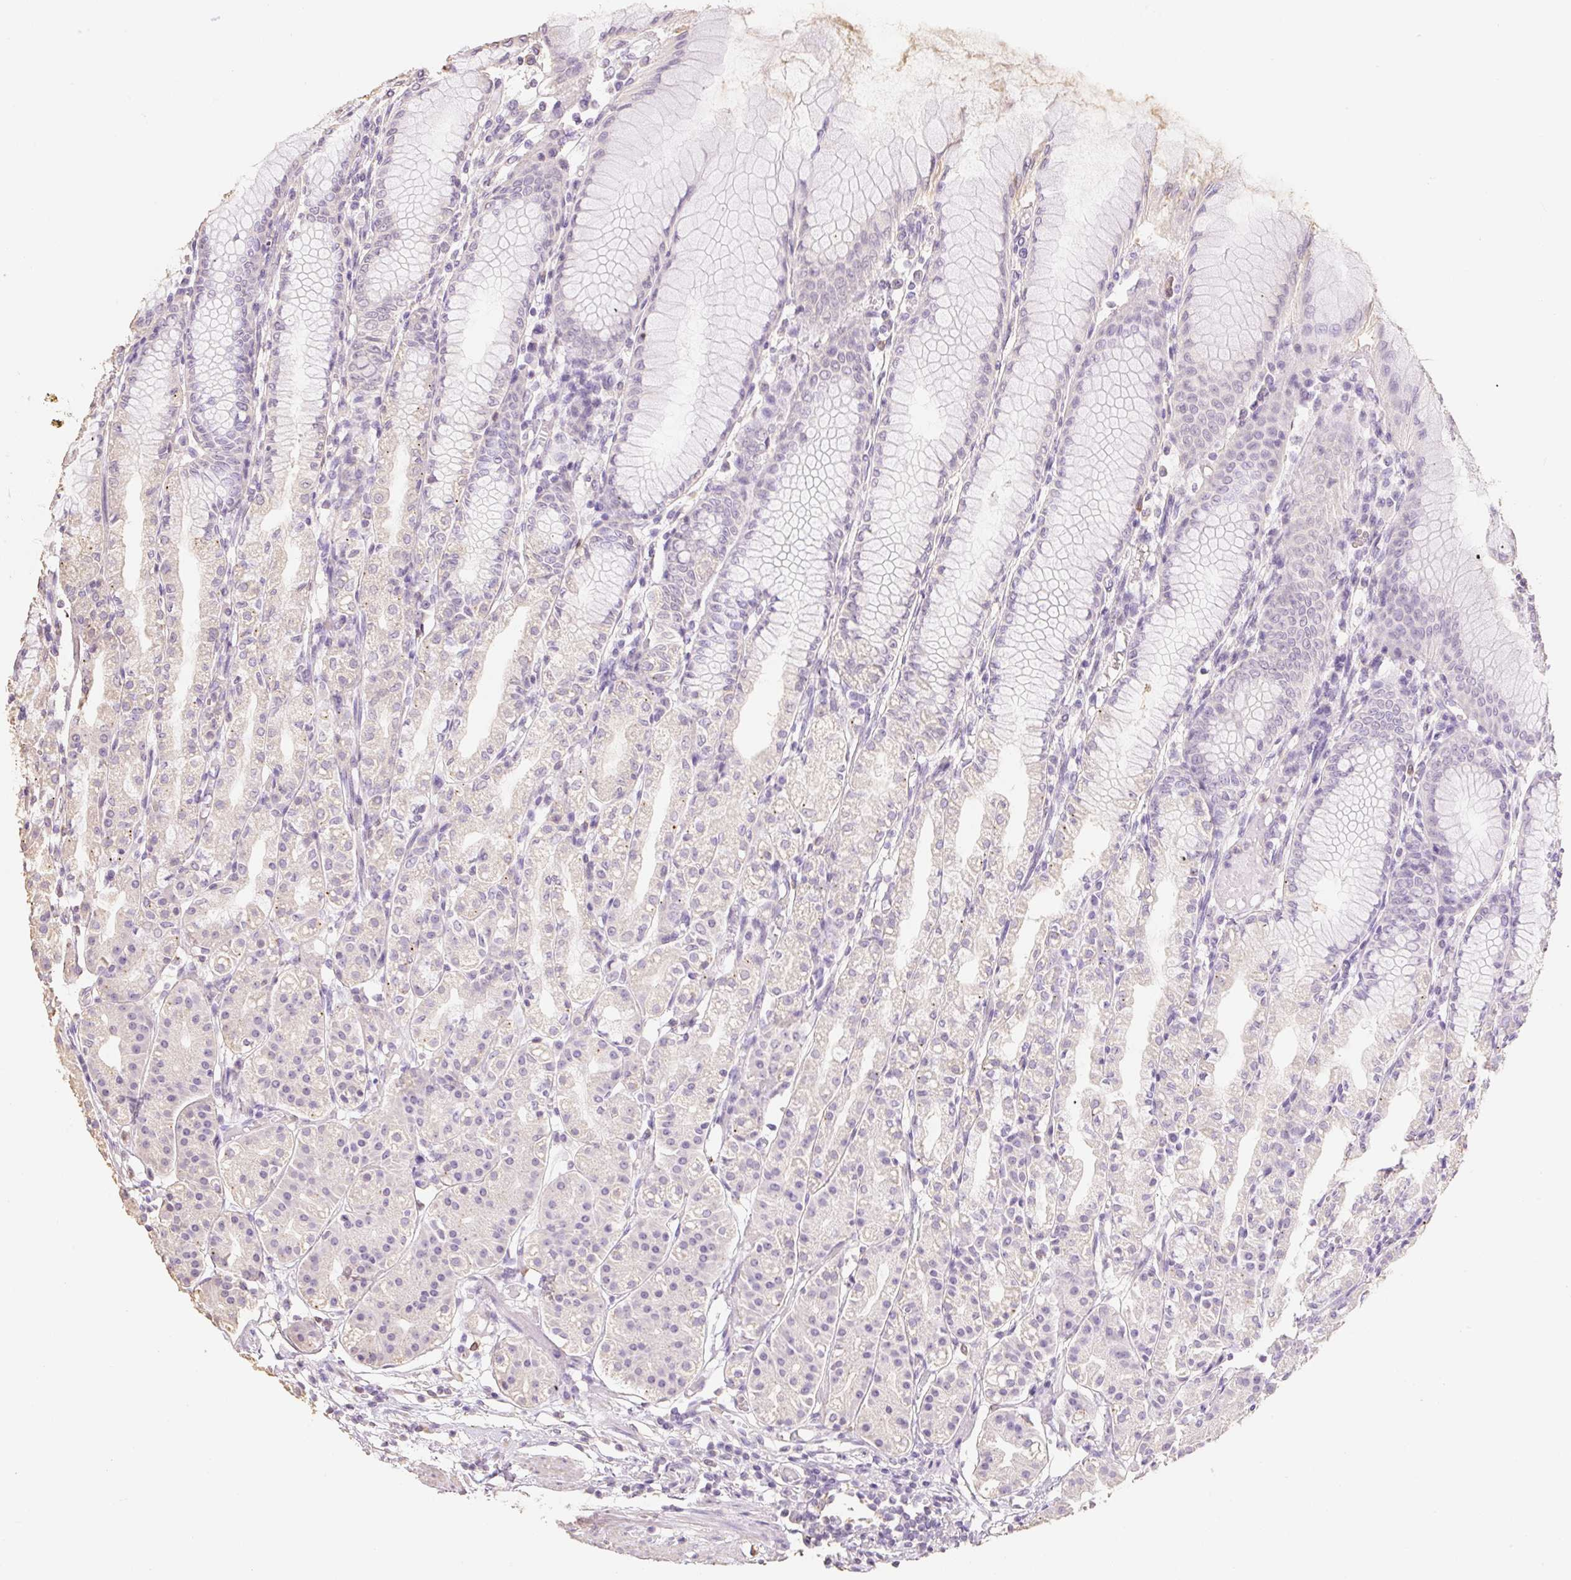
{"staining": {"intensity": "weak", "quantity": "<25%", "location": "cytoplasmic/membranous"}, "tissue": "stomach", "cell_type": "Glandular cells", "image_type": "normal", "snomed": [{"axis": "morphology", "description": "Normal tissue, NOS"}, {"axis": "topography", "description": "Stomach"}], "caption": "High magnification brightfield microscopy of unremarkable stomach stained with DAB (3,3'-diaminobenzidine) (brown) and counterstained with hematoxylin (blue): glandular cells show no significant positivity.", "gene": "MBOAT7", "patient": {"sex": "female", "age": 57}}